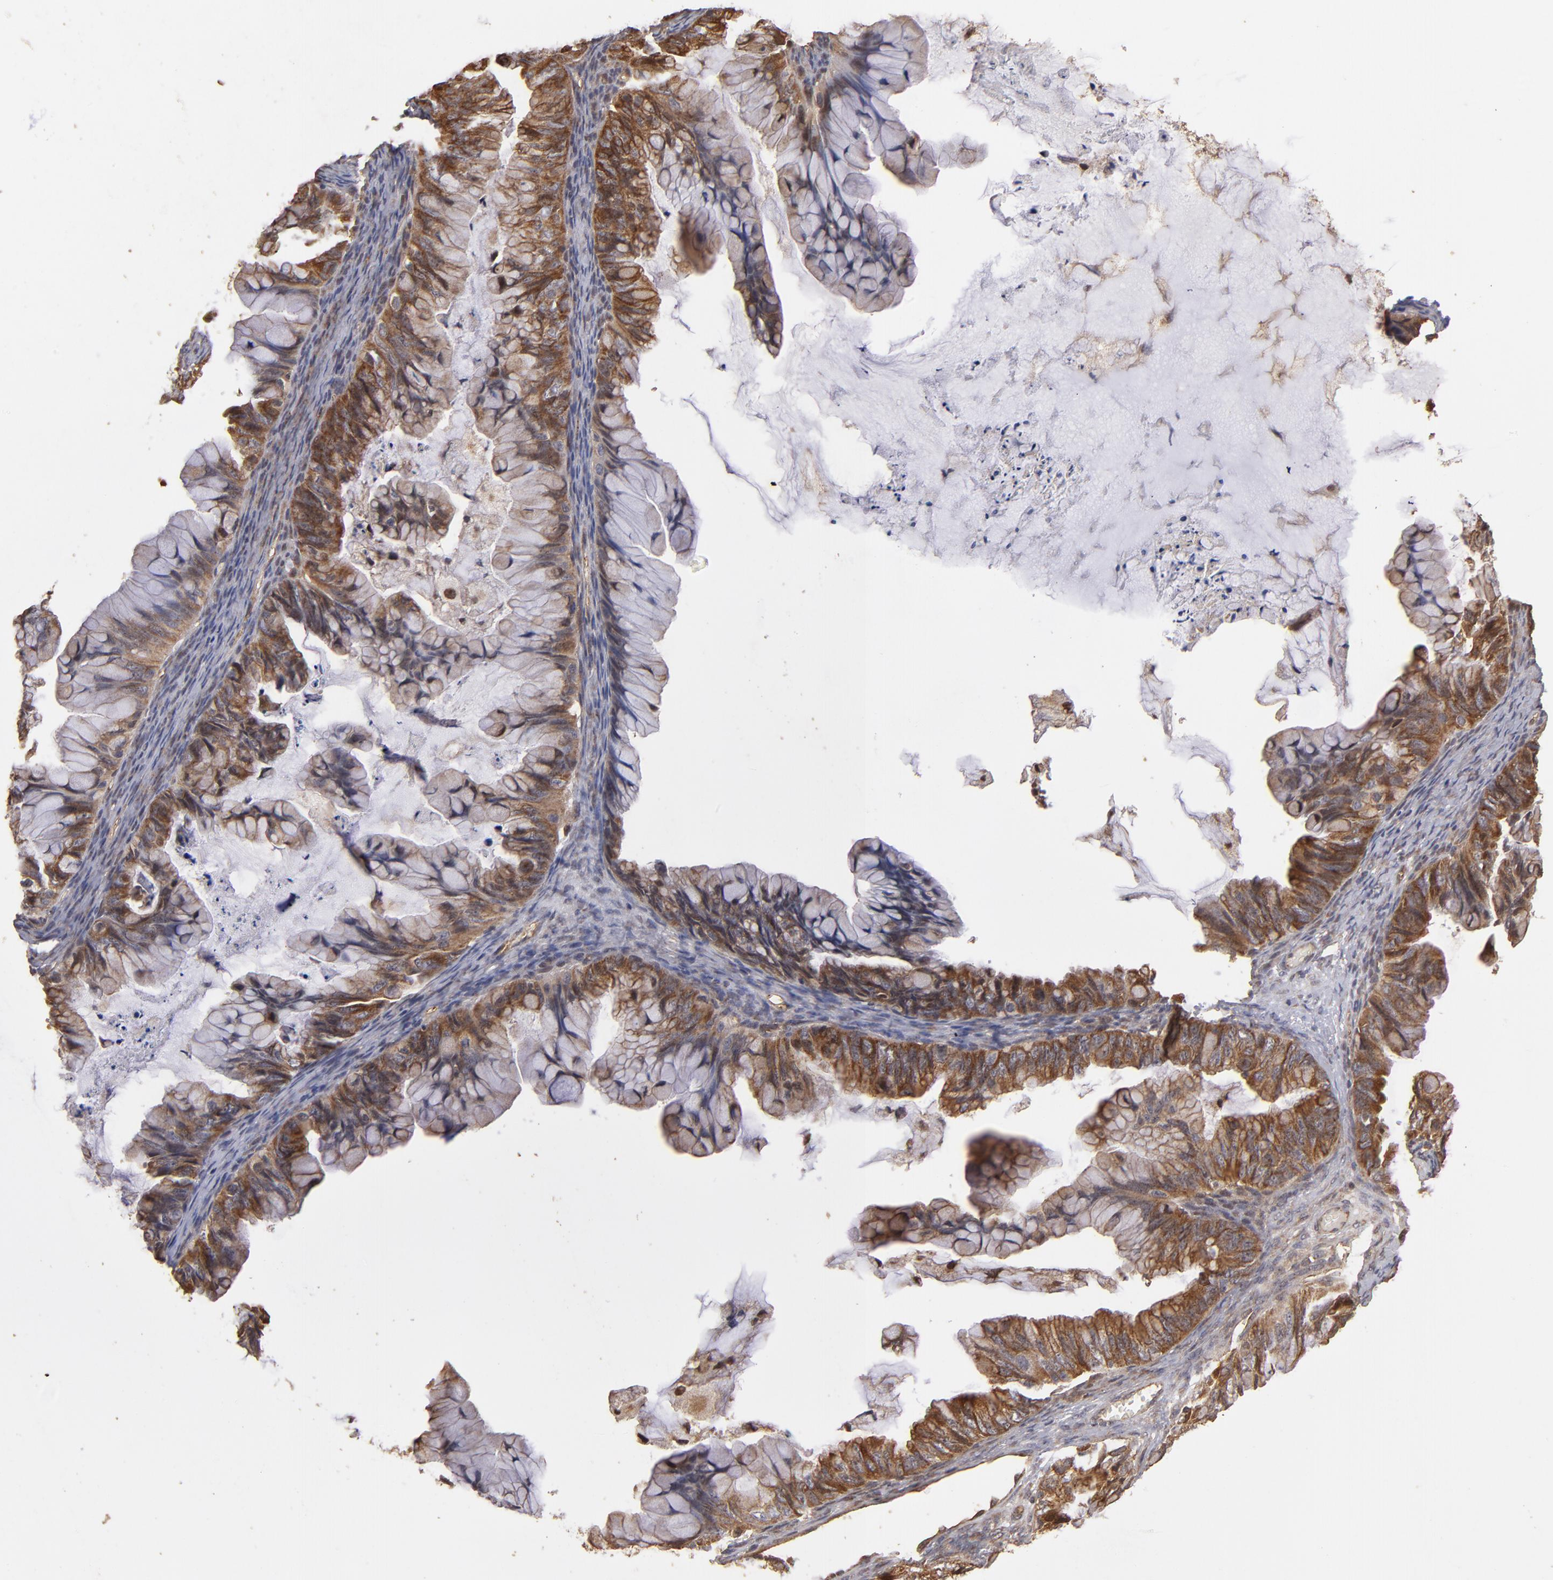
{"staining": {"intensity": "strong", "quantity": ">75%", "location": "cytoplasmic/membranous"}, "tissue": "ovarian cancer", "cell_type": "Tumor cells", "image_type": "cancer", "snomed": [{"axis": "morphology", "description": "Cystadenocarcinoma, mucinous, NOS"}, {"axis": "topography", "description": "Ovary"}], "caption": "Immunohistochemical staining of mucinous cystadenocarcinoma (ovarian) displays high levels of strong cytoplasmic/membranous protein staining in about >75% of tumor cells.", "gene": "BDKRB1", "patient": {"sex": "female", "age": 36}}